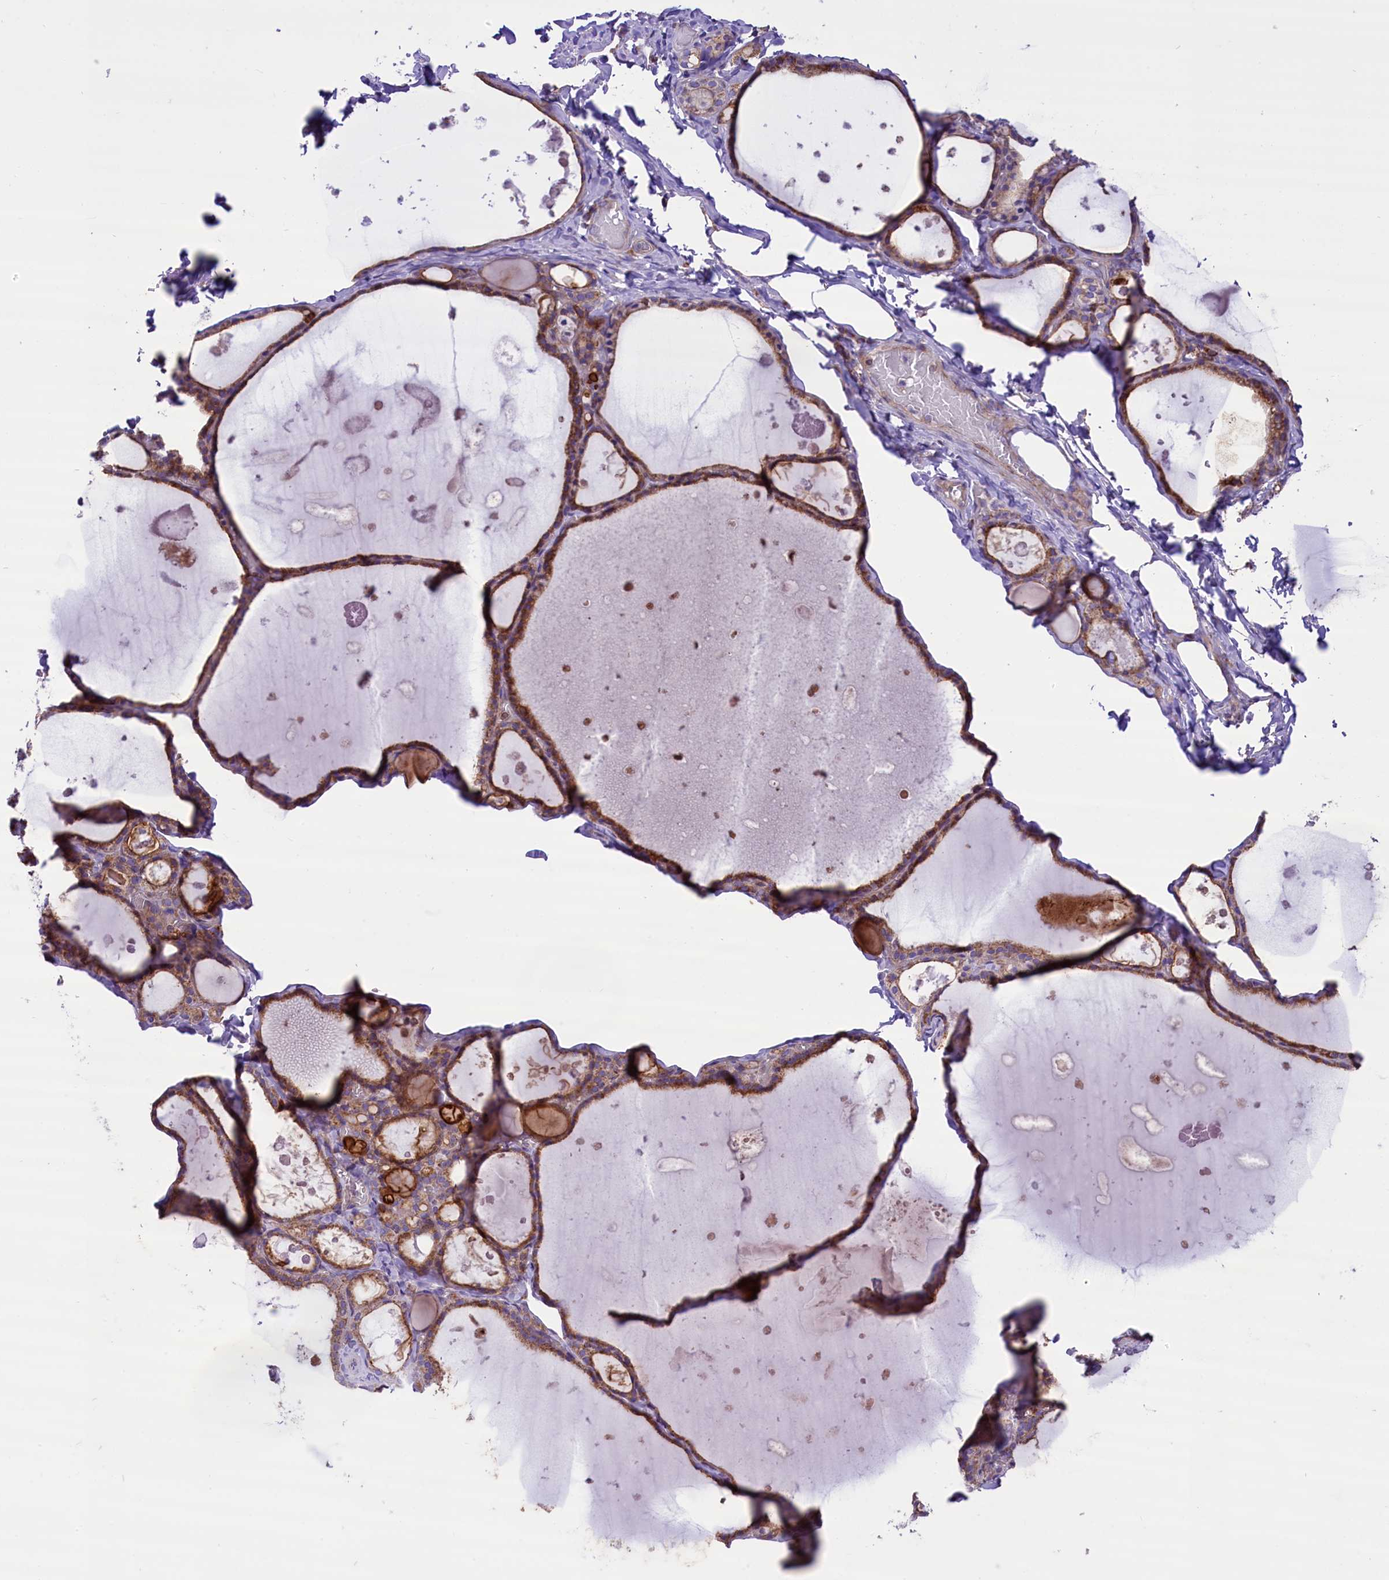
{"staining": {"intensity": "moderate", "quantity": ">75%", "location": "cytoplasmic/membranous"}, "tissue": "thyroid gland", "cell_type": "Glandular cells", "image_type": "normal", "snomed": [{"axis": "morphology", "description": "Normal tissue, NOS"}, {"axis": "topography", "description": "Thyroid gland"}], "caption": "Thyroid gland stained with immunohistochemistry (IHC) reveals moderate cytoplasmic/membranous positivity in approximately >75% of glandular cells.", "gene": "PTPRU", "patient": {"sex": "male", "age": 56}}